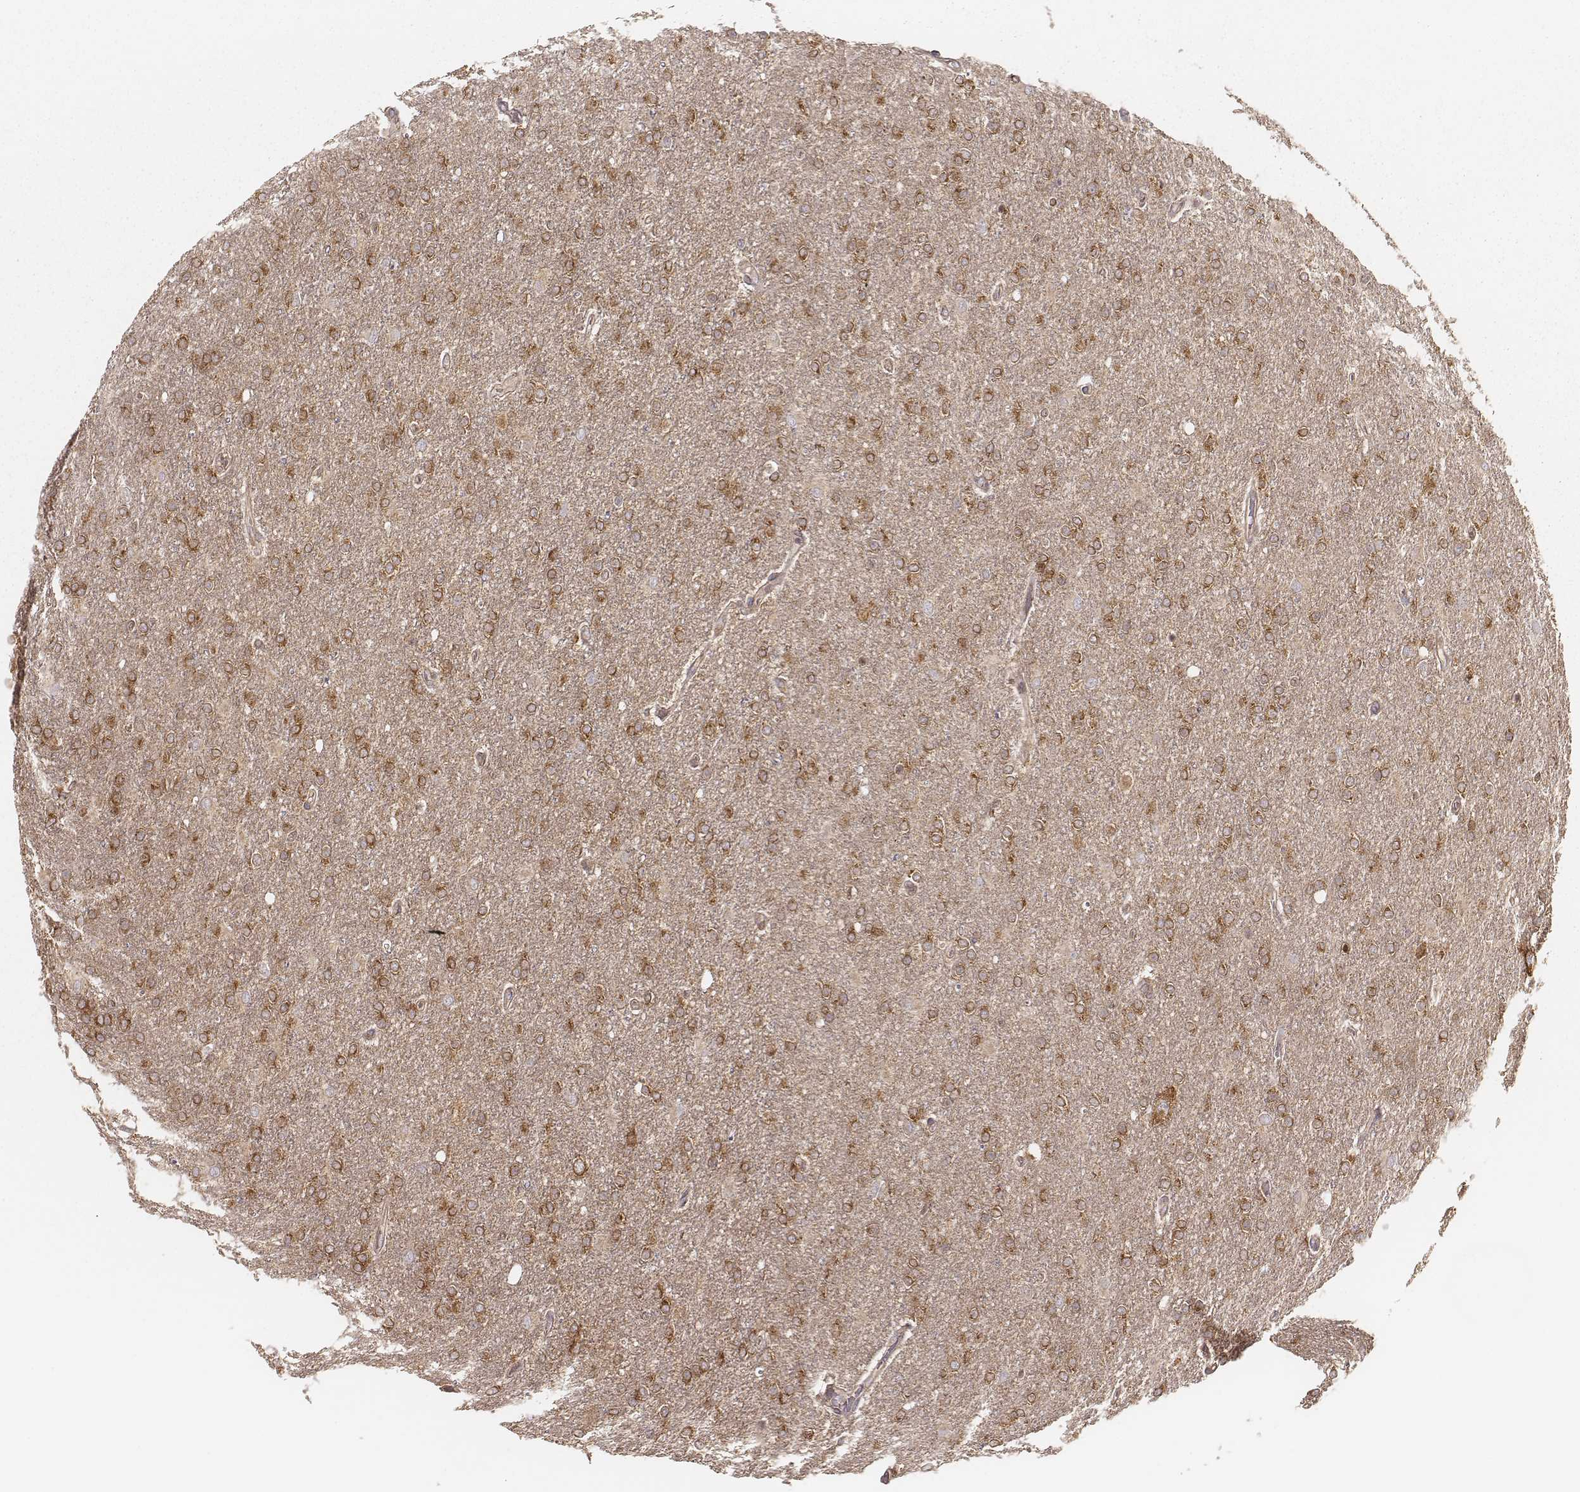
{"staining": {"intensity": "moderate", "quantity": ">75%", "location": "cytoplasmic/membranous"}, "tissue": "glioma", "cell_type": "Tumor cells", "image_type": "cancer", "snomed": [{"axis": "morphology", "description": "Glioma, malignant, High grade"}, {"axis": "topography", "description": "Cerebral cortex"}], "caption": "The histopathology image exhibits staining of glioma, revealing moderate cytoplasmic/membranous protein staining (brown color) within tumor cells.", "gene": "CARS1", "patient": {"sex": "male", "age": 70}}